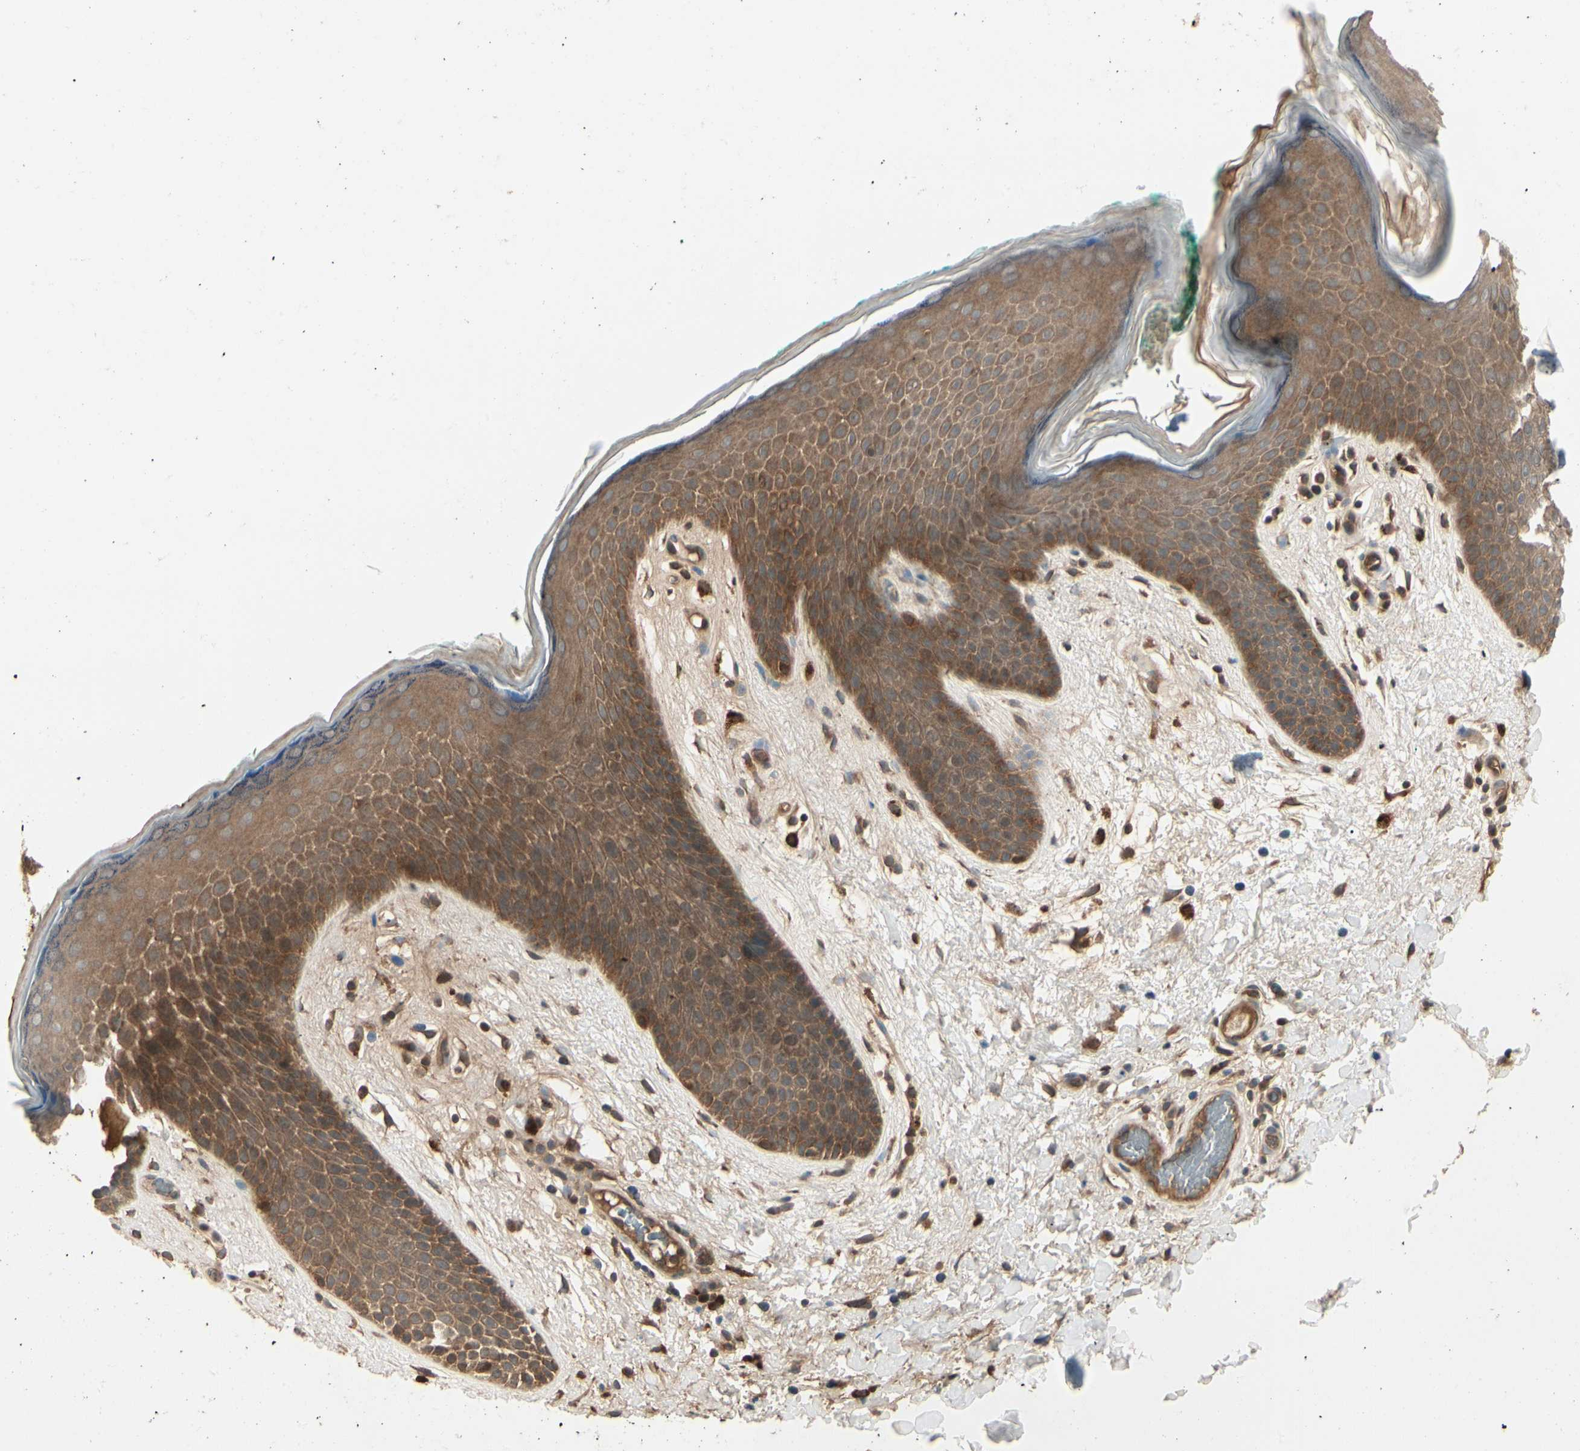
{"staining": {"intensity": "strong", "quantity": ">75%", "location": "cytoplasmic/membranous"}, "tissue": "skin", "cell_type": "Epidermal cells", "image_type": "normal", "snomed": [{"axis": "morphology", "description": "Normal tissue, NOS"}, {"axis": "topography", "description": "Anal"}], "caption": "The micrograph exhibits a brown stain indicating the presence of a protein in the cytoplasmic/membranous of epidermal cells in skin. Nuclei are stained in blue.", "gene": "RNF14", "patient": {"sex": "male", "age": 74}}